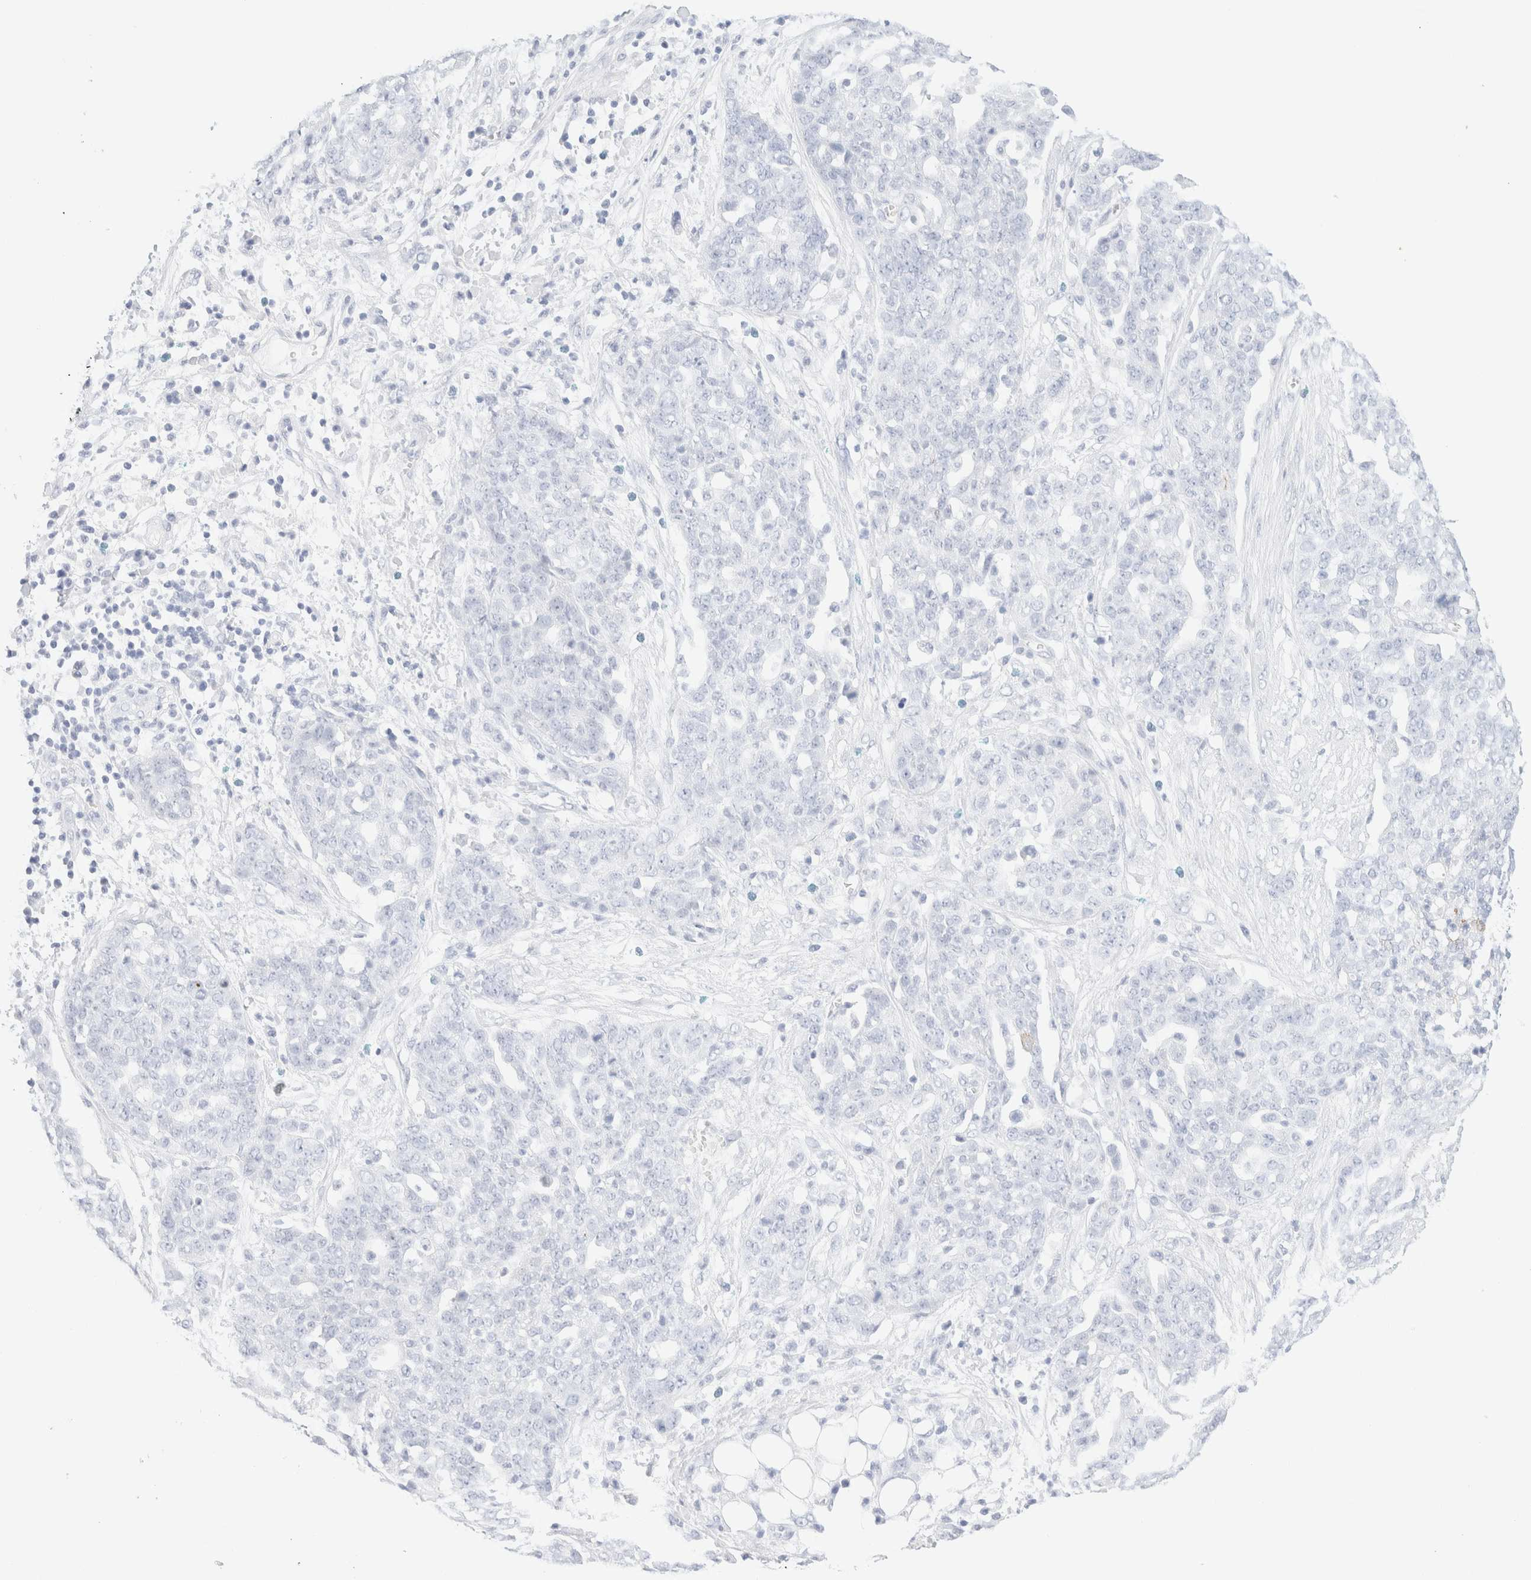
{"staining": {"intensity": "negative", "quantity": "none", "location": "none"}, "tissue": "ovarian cancer", "cell_type": "Tumor cells", "image_type": "cancer", "snomed": [{"axis": "morphology", "description": "Cystadenocarcinoma, serous, NOS"}, {"axis": "topography", "description": "Soft tissue"}, {"axis": "topography", "description": "Ovary"}], "caption": "IHC of human ovarian cancer (serous cystadenocarcinoma) shows no positivity in tumor cells. (Immunohistochemistry, brightfield microscopy, high magnification).", "gene": "KRT15", "patient": {"sex": "female", "age": 57}}